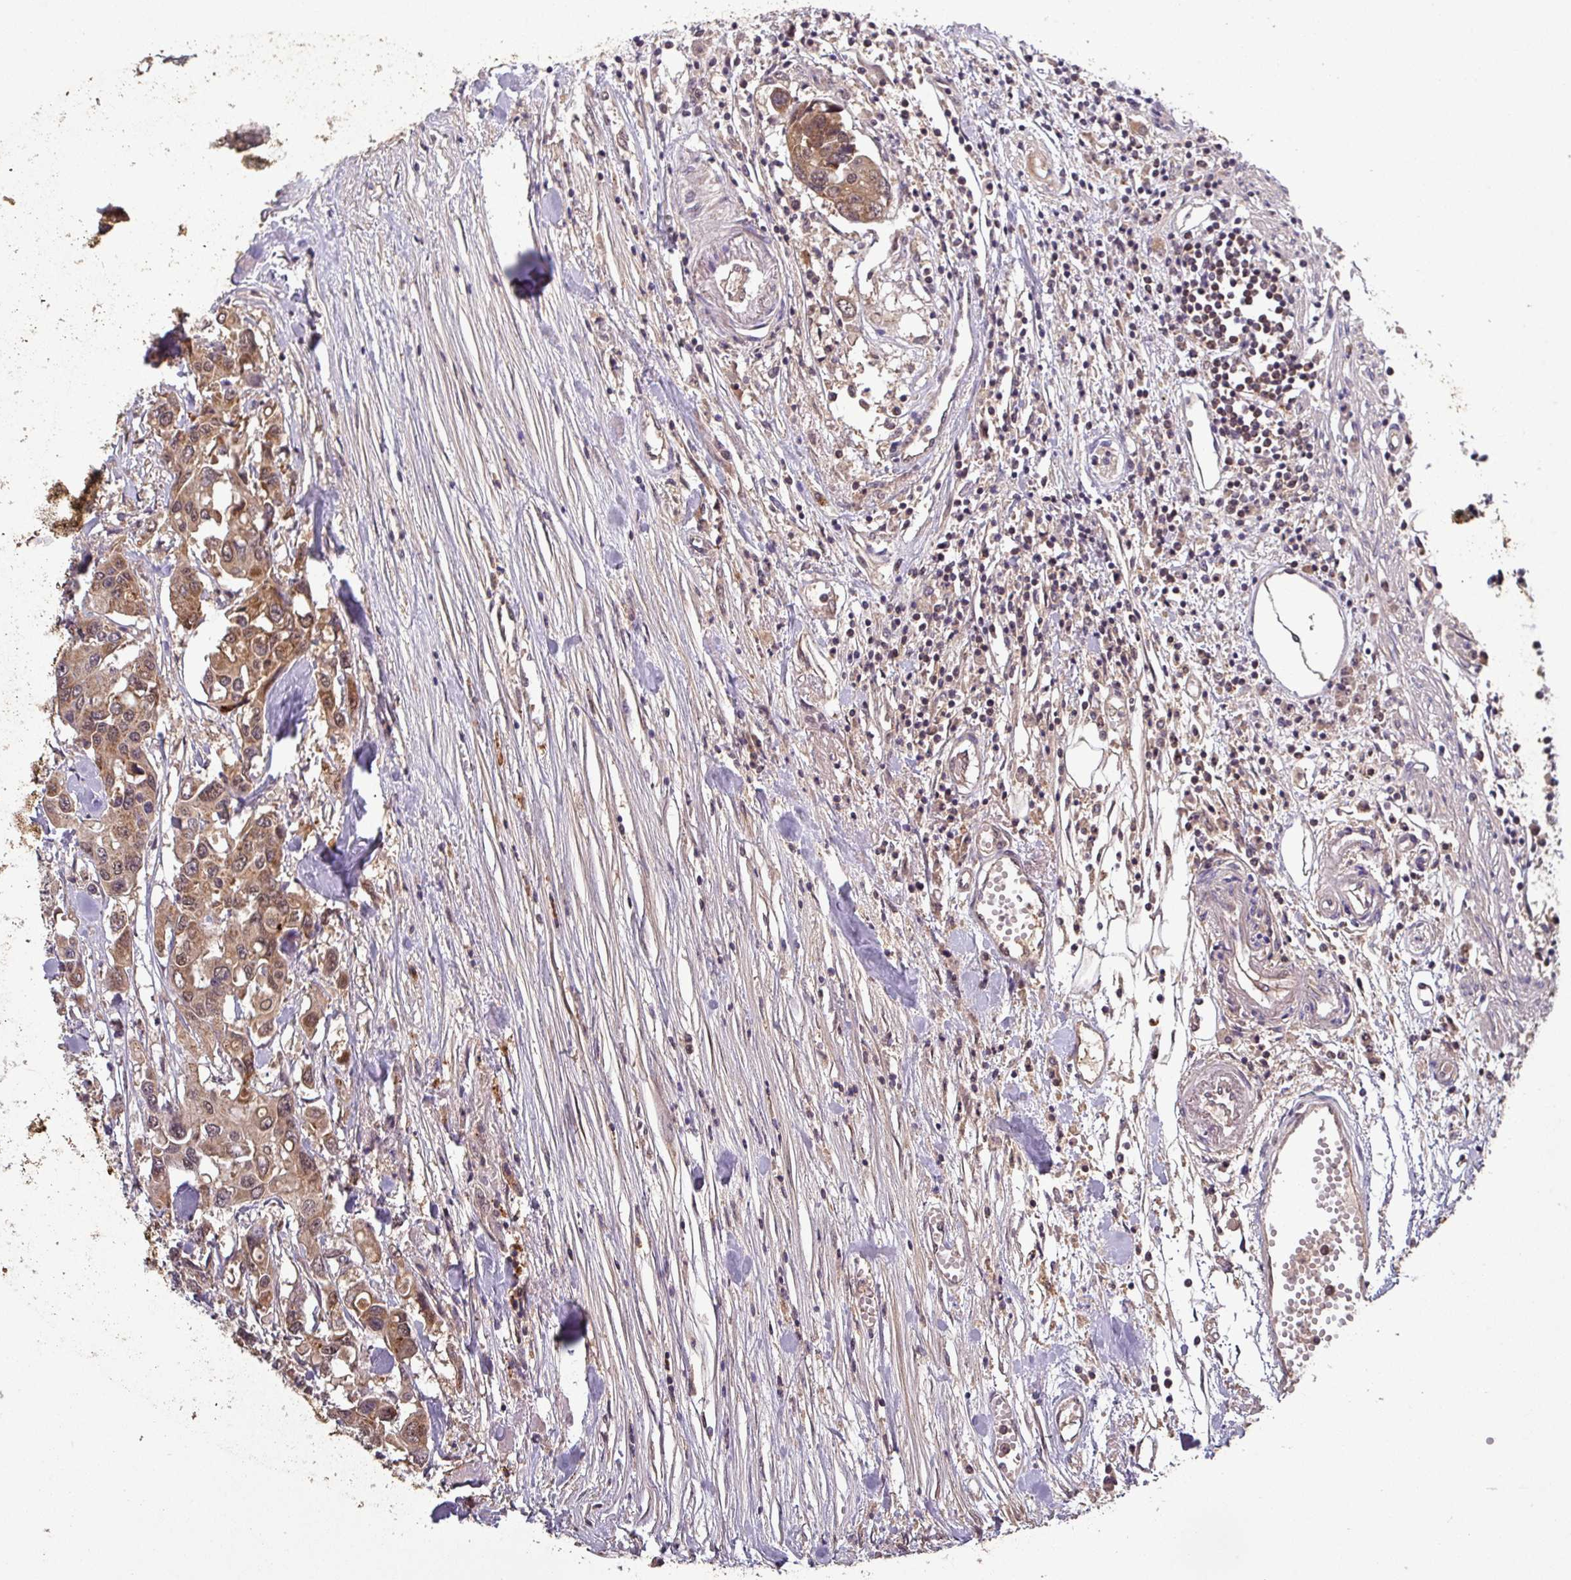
{"staining": {"intensity": "moderate", "quantity": ">75%", "location": "cytoplasmic/membranous,nuclear"}, "tissue": "colorectal cancer", "cell_type": "Tumor cells", "image_type": "cancer", "snomed": [{"axis": "morphology", "description": "Adenocarcinoma, NOS"}, {"axis": "topography", "description": "Colon"}], "caption": "A high-resolution image shows immunohistochemistry staining of colorectal adenocarcinoma, which shows moderate cytoplasmic/membranous and nuclear expression in approximately >75% of tumor cells.", "gene": "PUS1", "patient": {"sex": "male", "age": 77}}